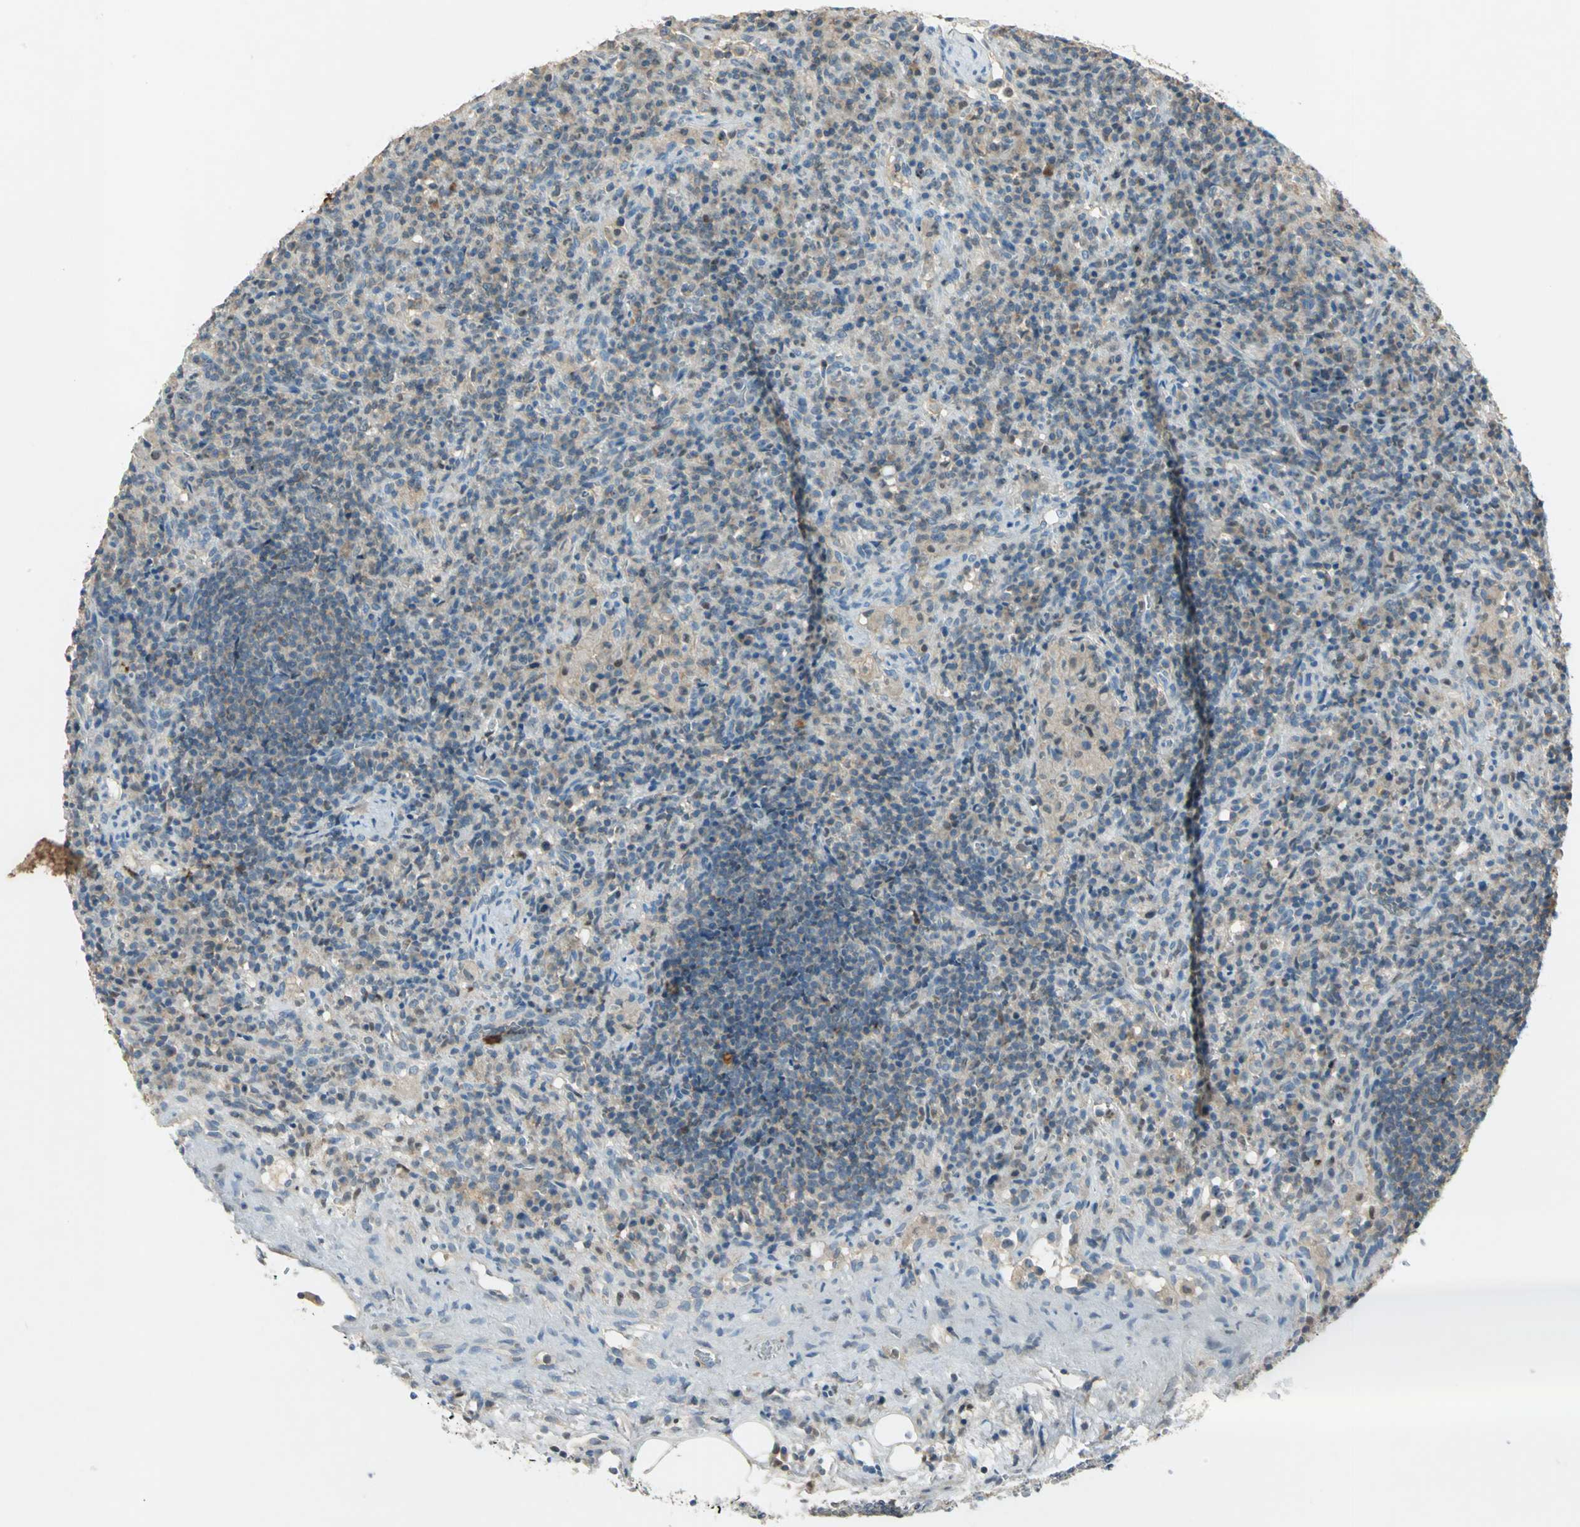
{"staining": {"intensity": "moderate", "quantity": "<25%", "location": "nuclear"}, "tissue": "lymphoma", "cell_type": "Tumor cells", "image_type": "cancer", "snomed": [{"axis": "morphology", "description": "Hodgkin's disease, NOS"}, {"axis": "topography", "description": "Lymph node"}], "caption": "Protein expression analysis of human lymphoma reveals moderate nuclear expression in about <25% of tumor cells. The staining was performed using DAB, with brown indicating positive protein expression. Nuclei are stained blue with hematoxylin.", "gene": "BIRC2", "patient": {"sex": "male", "age": 65}}